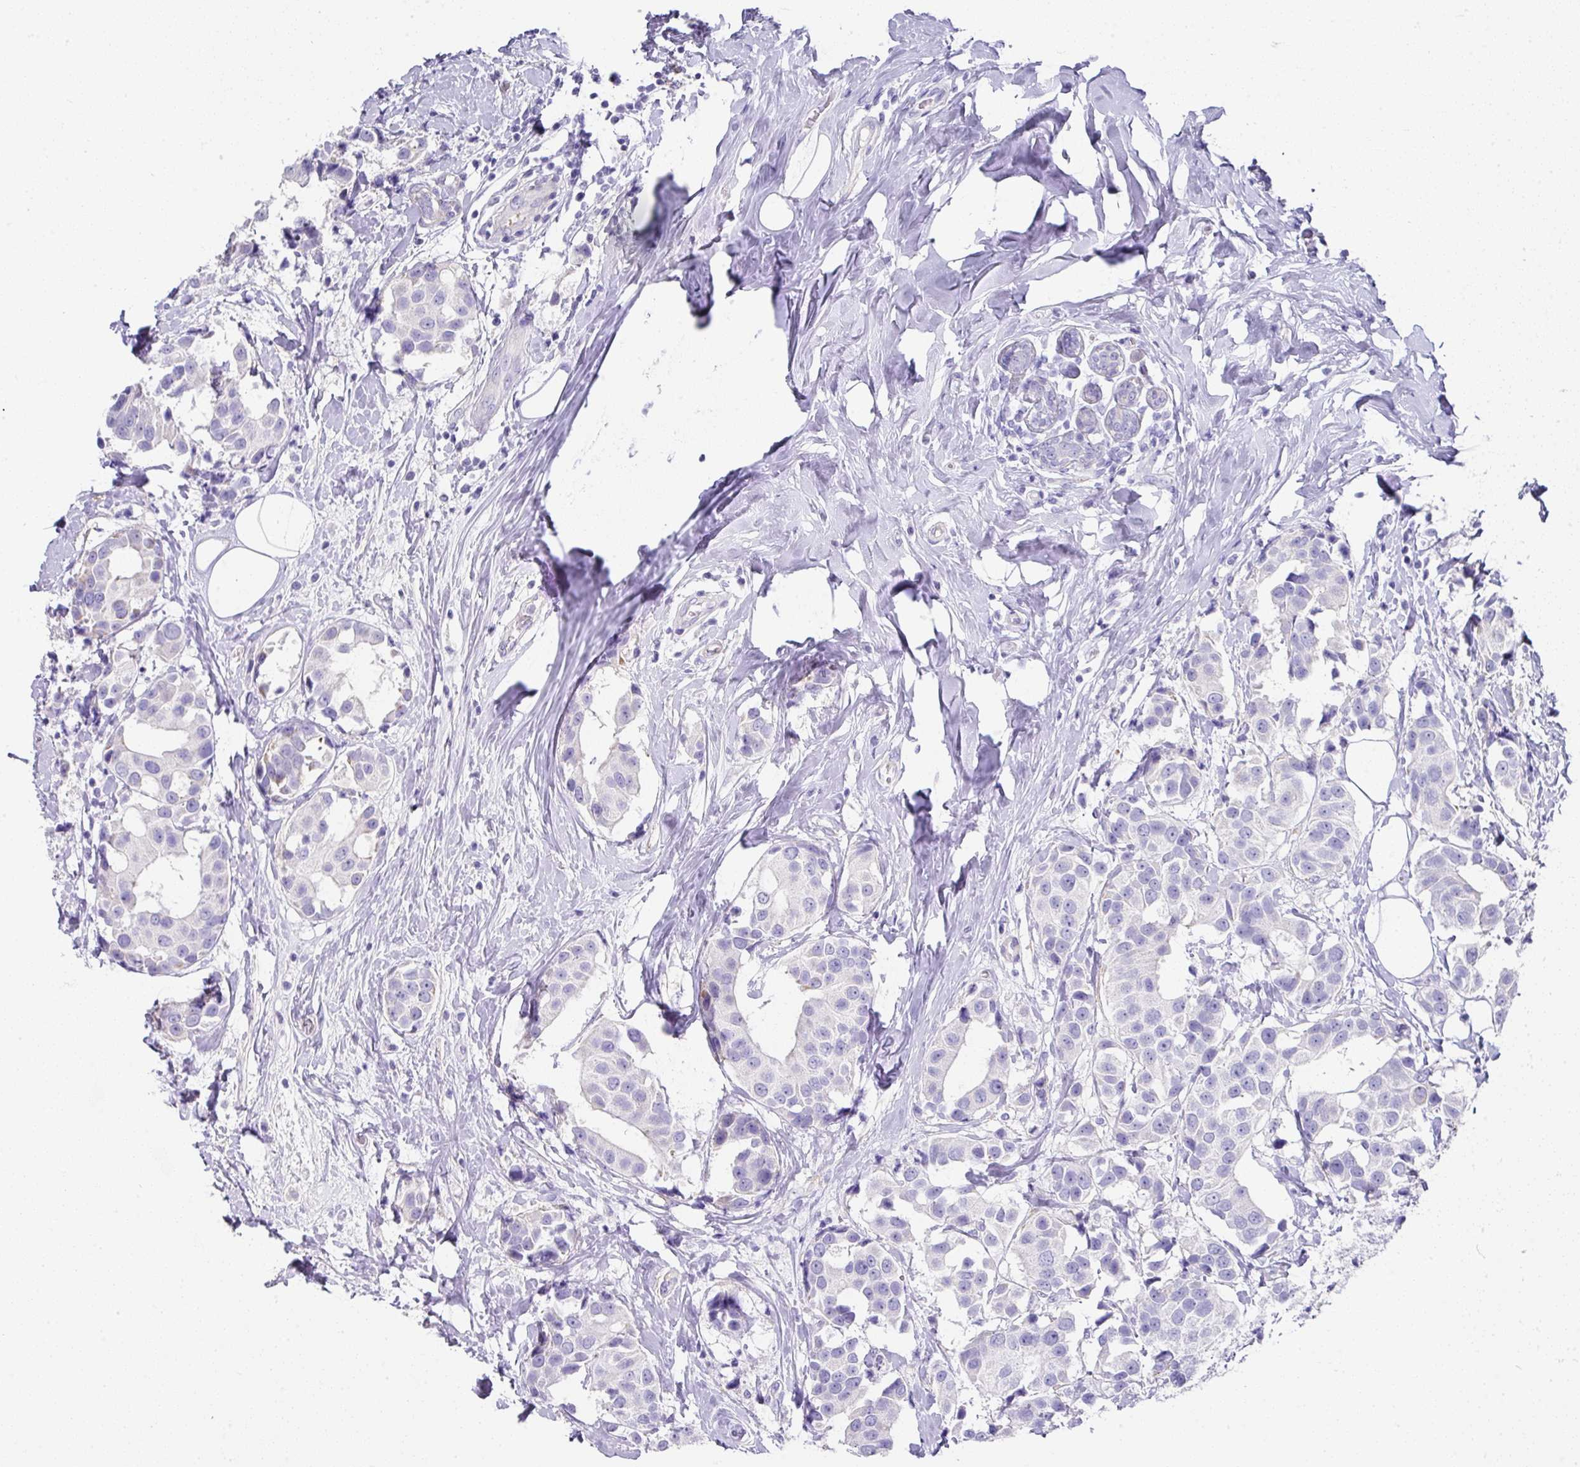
{"staining": {"intensity": "negative", "quantity": "none", "location": "none"}, "tissue": "breast cancer", "cell_type": "Tumor cells", "image_type": "cancer", "snomed": [{"axis": "morphology", "description": "Normal tissue, NOS"}, {"axis": "morphology", "description": "Duct carcinoma"}, {"axis": "topography", "description": "Breast"}], "caption": "A micrograph of human breast cancer (infiltrating ductal carcinoma) is negative for staining in tumor cells.", "gene": "TARM1", "patient": {"sex": "female", "age": 39}}